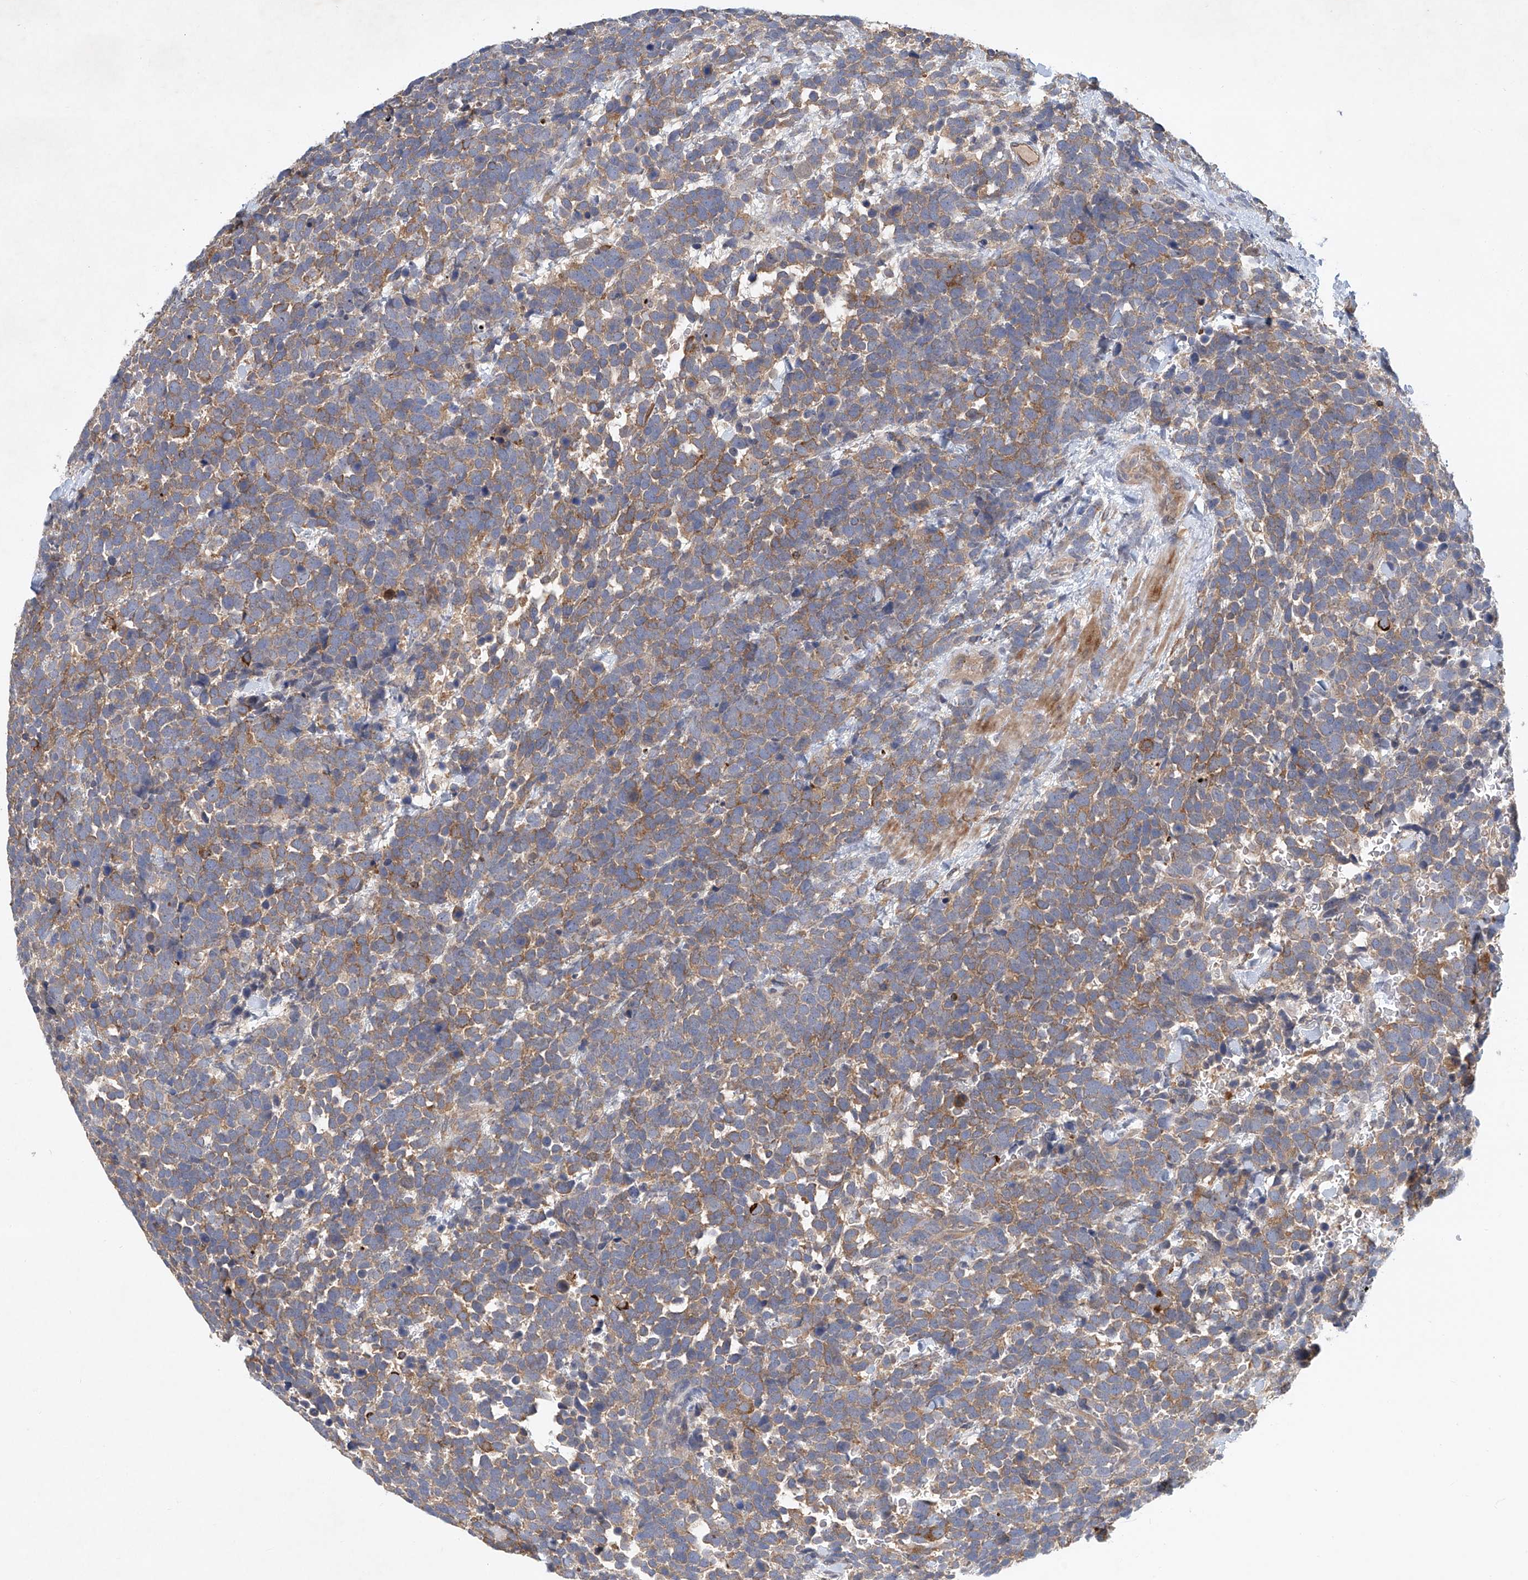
{"staining": {"intensity": "moderate", "quantity": ">75%", "location": "cytoplasmic/membranous"}, "tissue": "urothelial cancer", "cell_type": "Tumor cells", "image_type": "cancer", "snomed": [{"axis": "morphology", "description": "Urothelial carcinoma, High grade"}, {"axis": "topography", "description": "Urinary bladder"}], "caption": "Immunohistochemical staining of urothelial cancer shows medium levels of moderate cytoplasmic/membranous positivity in about >75% of tumor cells. (DAB (3,3'-diaminobenzidine) = brown stain, brightfield microscopy at high magnification).", "gene": "CARMIL1", "patient": {"sex": "female", "age": 82}}